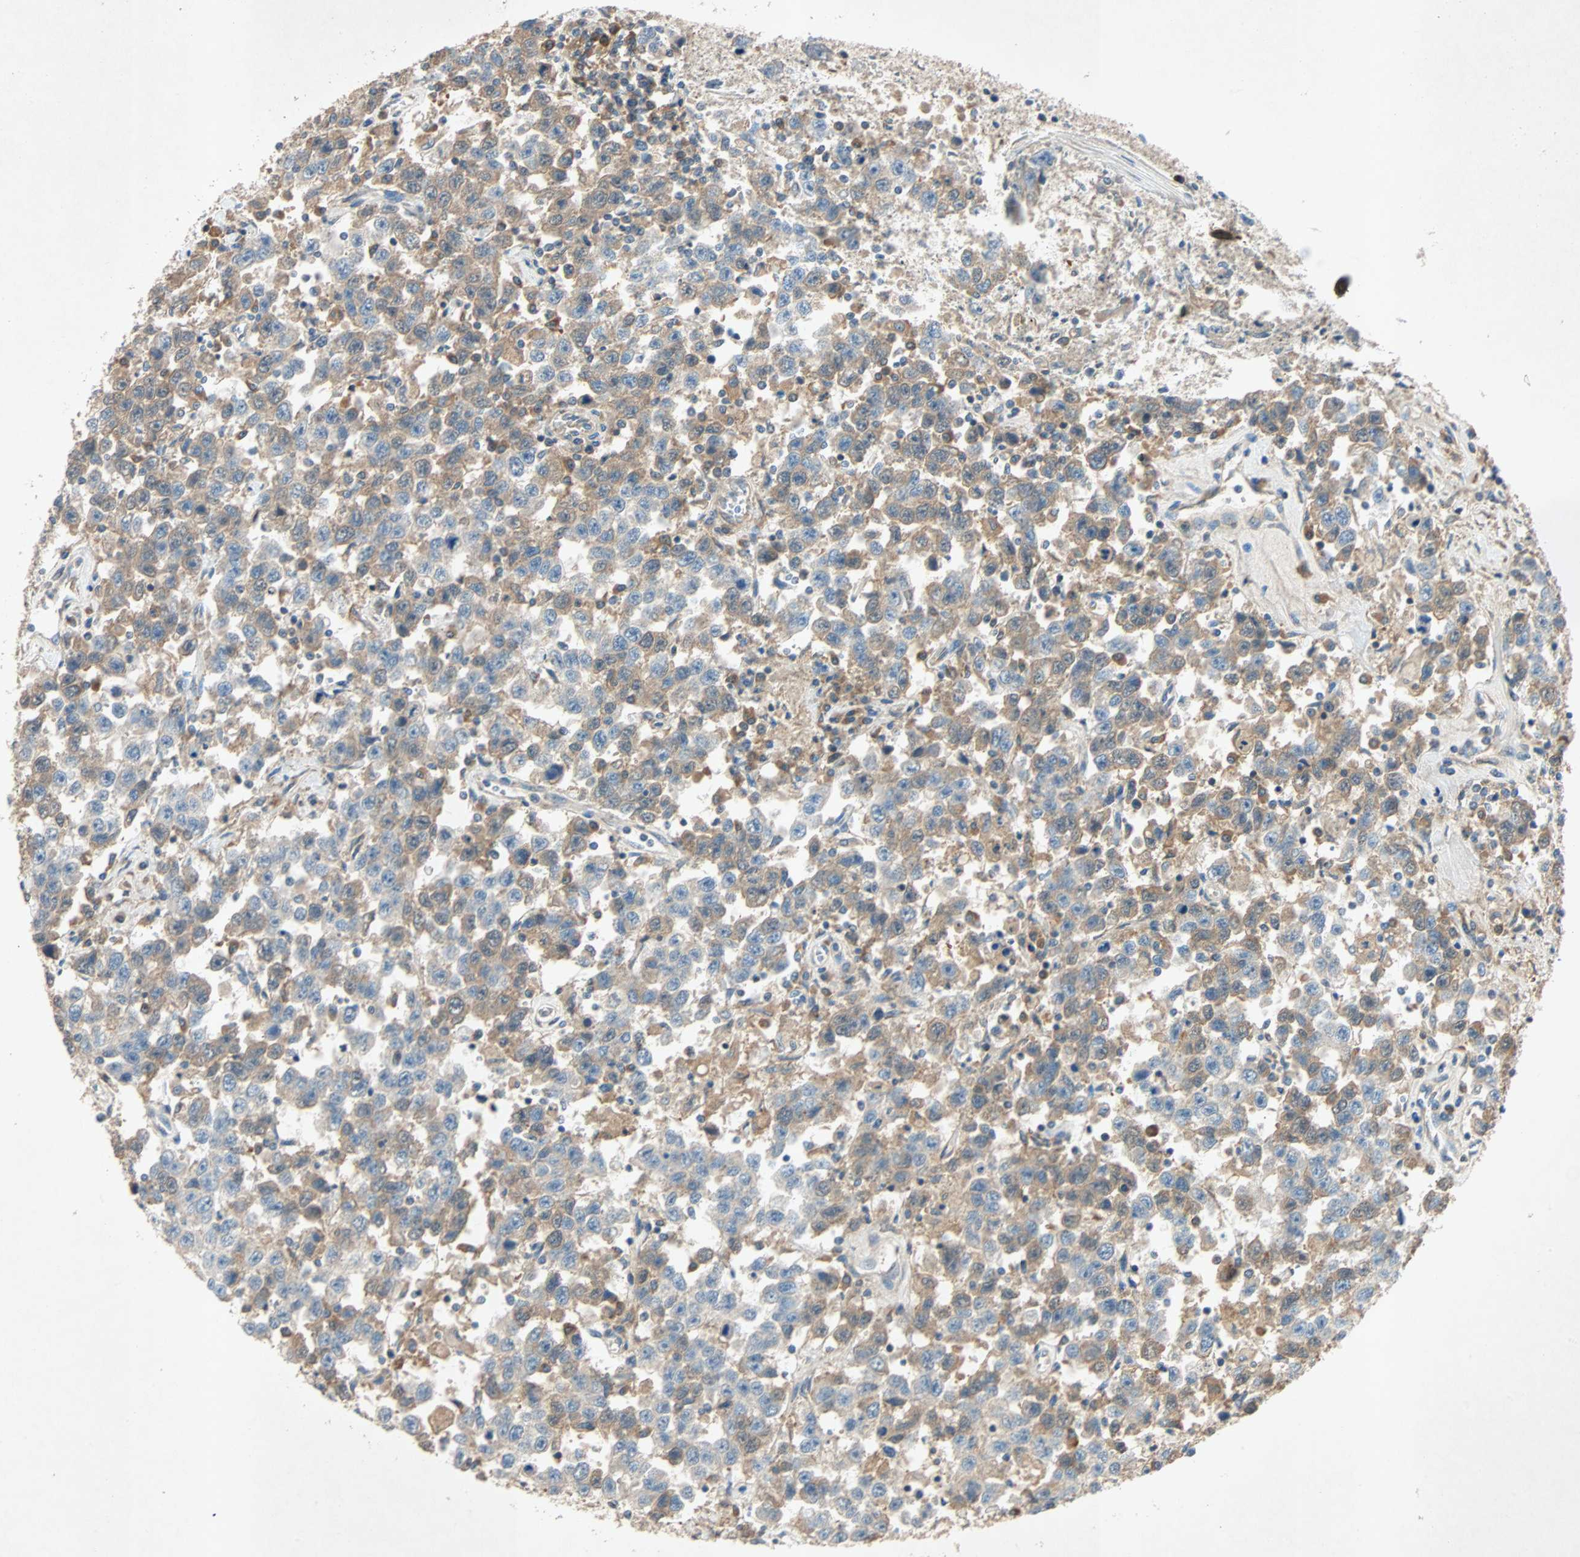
{"staining": {"intensity": "moderate", "quantity": "25%-75%", "location": "cytoplasmic/membranous"}, "tissue": "testis cancer", "cell_type": "Tumor cells", "image_type": "cancer", "snomed": [{"axis": "morphology", "description": "Seminoma, NOS"}, {"axis": "topography", "description": "Testis"}], "caption": "Protein expression analysis of testis cancer (seminoma) shows moderate cytoplasmic/membranous expression in approximately 25%-75% of tumor cells. The staining was performed using DAB (3,3'-diaminobenzidine) to visualize the protein expression in brown, while the nuclei were stained in blue with hematoxylin (Magnification: 20x).", "gene": "XYLT1", "patient": {"sex": "male", "age": 41}}